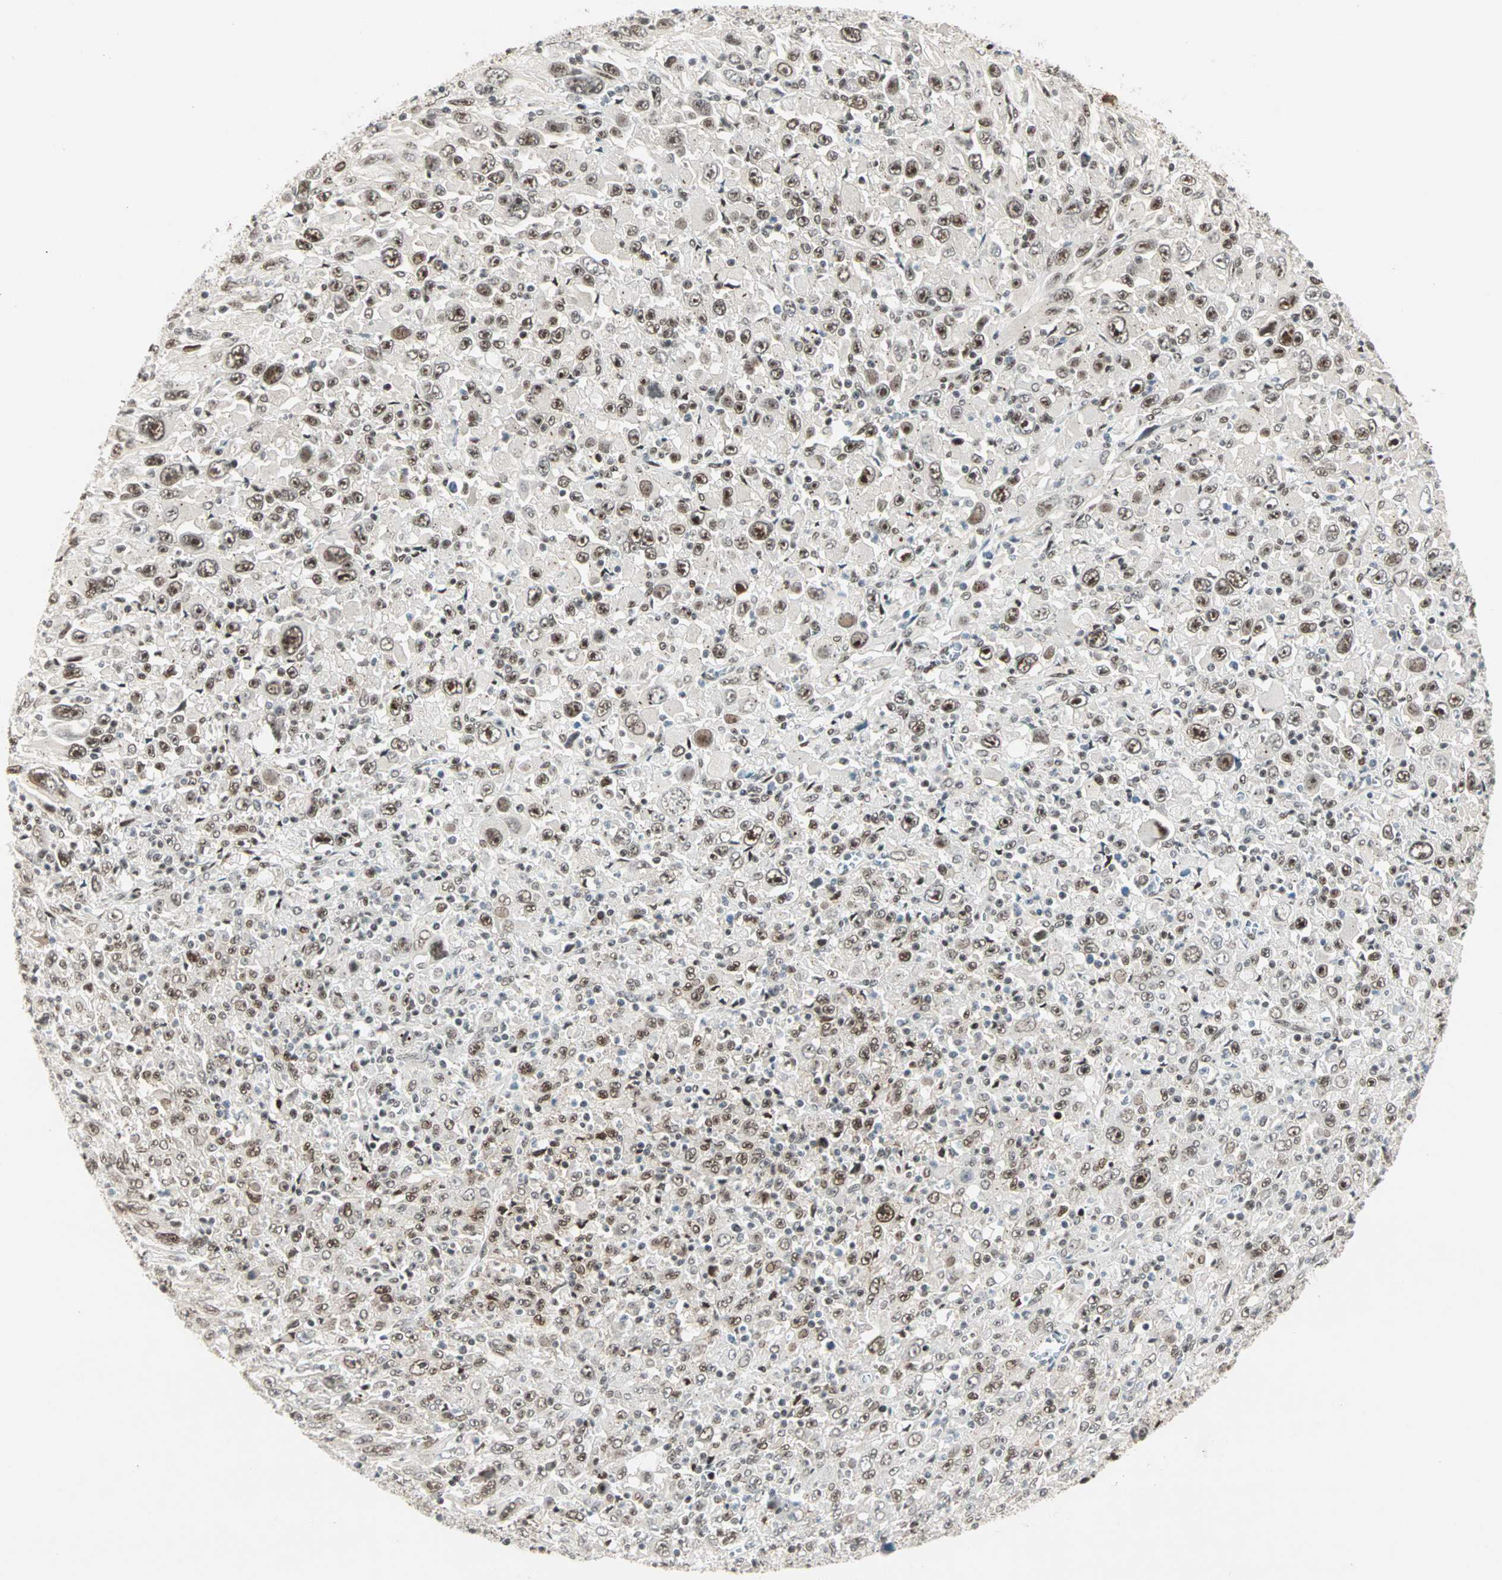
{"staining": {"intensity": "moderate", "quantity": ">75%", "location": "nuclear"}, "tissue": "melanoma", "cell_type": "Tumor cells", "image_type": "cancer", "snomed": [{"axis": "morphology", "description": "Malignant melanoma, Metastatic site"}, {"axis": "topography", "description": "Skin"}], "caption": "DAB (3,3'-diaminobenzidine) immunohistochemical staining of human melanoma exhibits moderate nuclear protein staining in approximately >75% of tumor cells. Nuclei are stained in blue.", "gene": "BLM", "patient": {"sex": "female", "age": 56}}